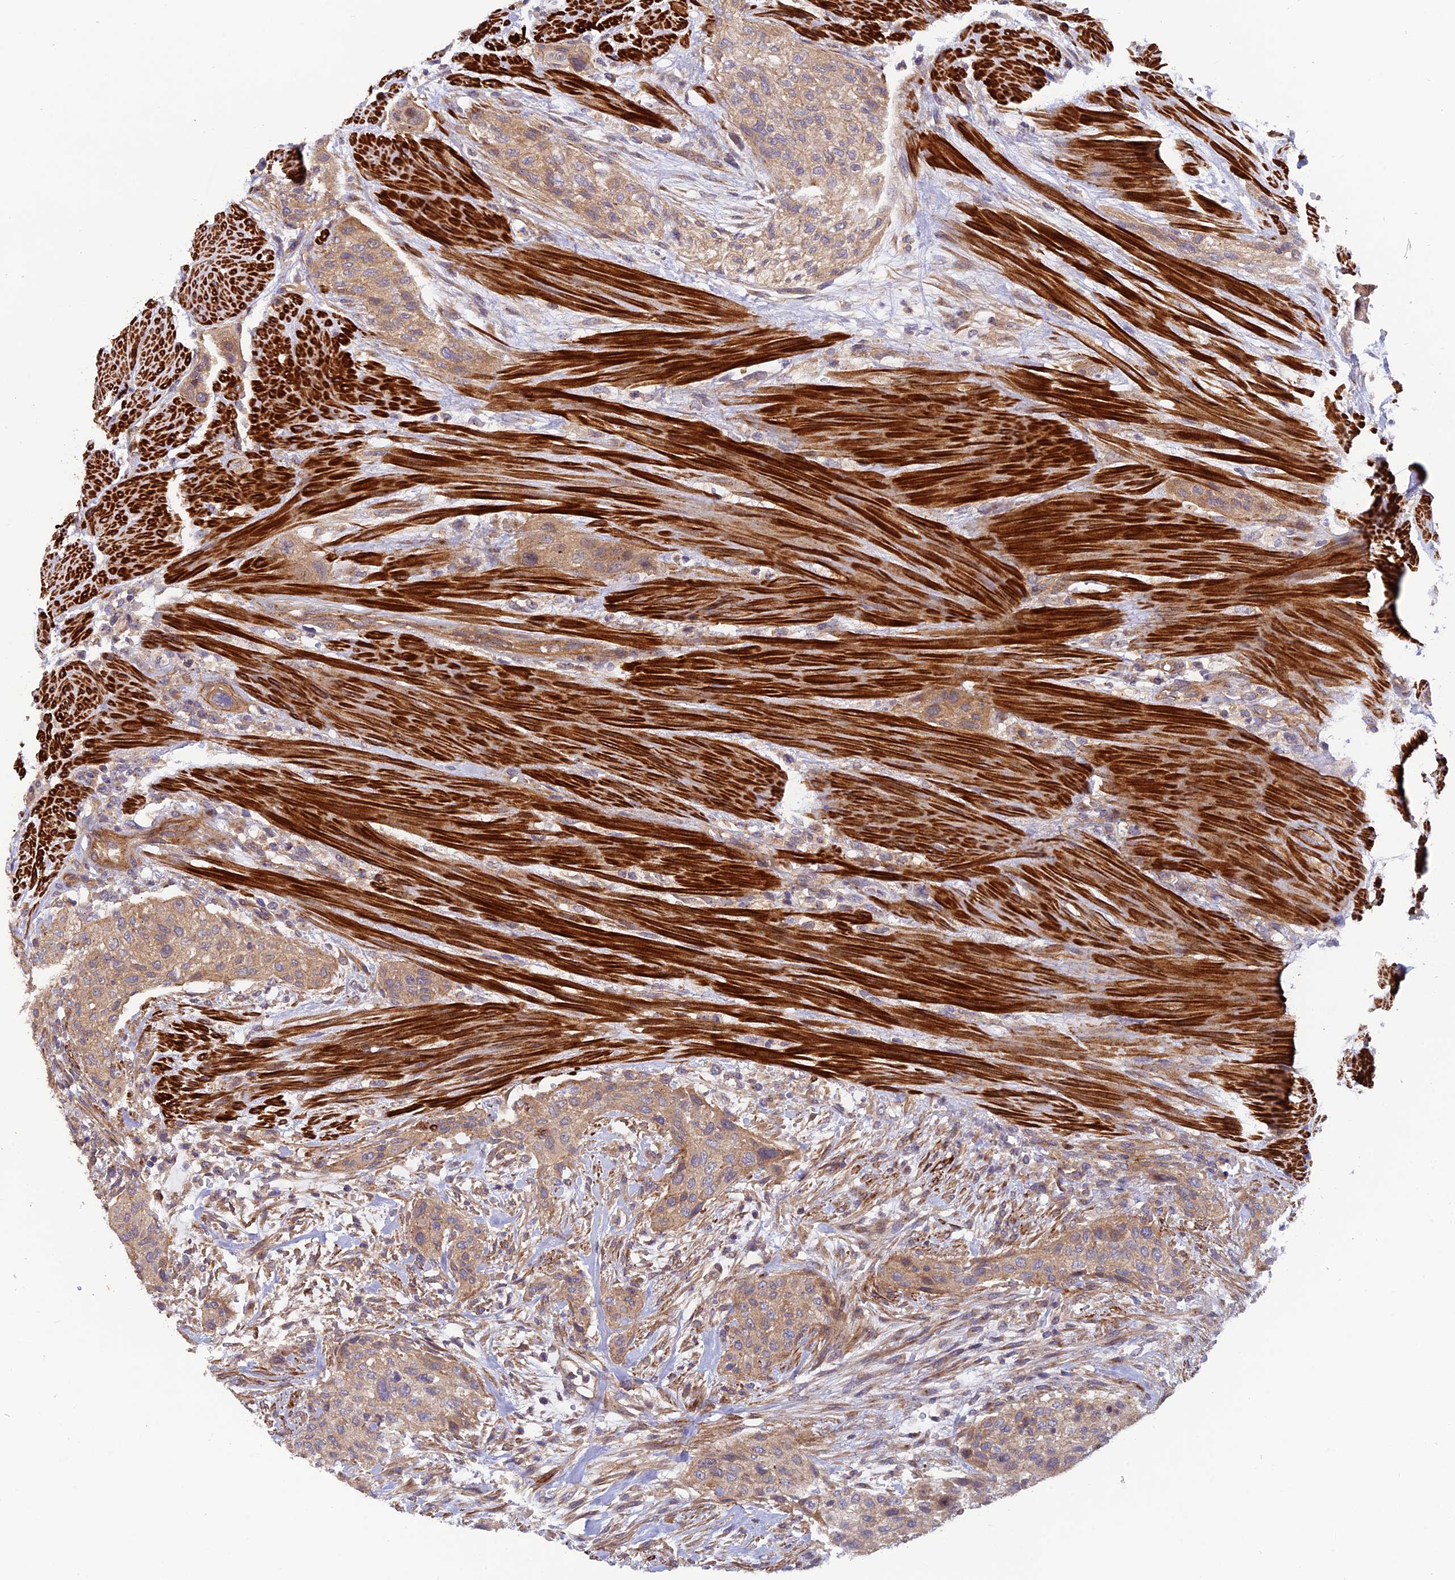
{"staining": {"intensity": "moderate", "quantity": ">75%", "location": "cytoplasmic/membranous"}, "tissue": "urothelial cancer", "cell_type": "Tumor cells", "image_type": "cancer", "snomed": [{"axis": "morphology", "description": "Urothelial carcinoma, High grade"}, {"axis": "topography", "description": "Urinary bladder"}], "caption": "Urothelial cancer was stained to show a protein in brown. There is medium levels of moderate cytoplasmic/membranous positivity in about >75% of tumor cells. (Stains: DAB (3,3'-diaminobenzidine) in brown, nuclei in blue, Microscopy: brightfield microscopy at high magnification).", "gene": "ADAMTS15", "patient": {"sex": "male", "age": 35}}